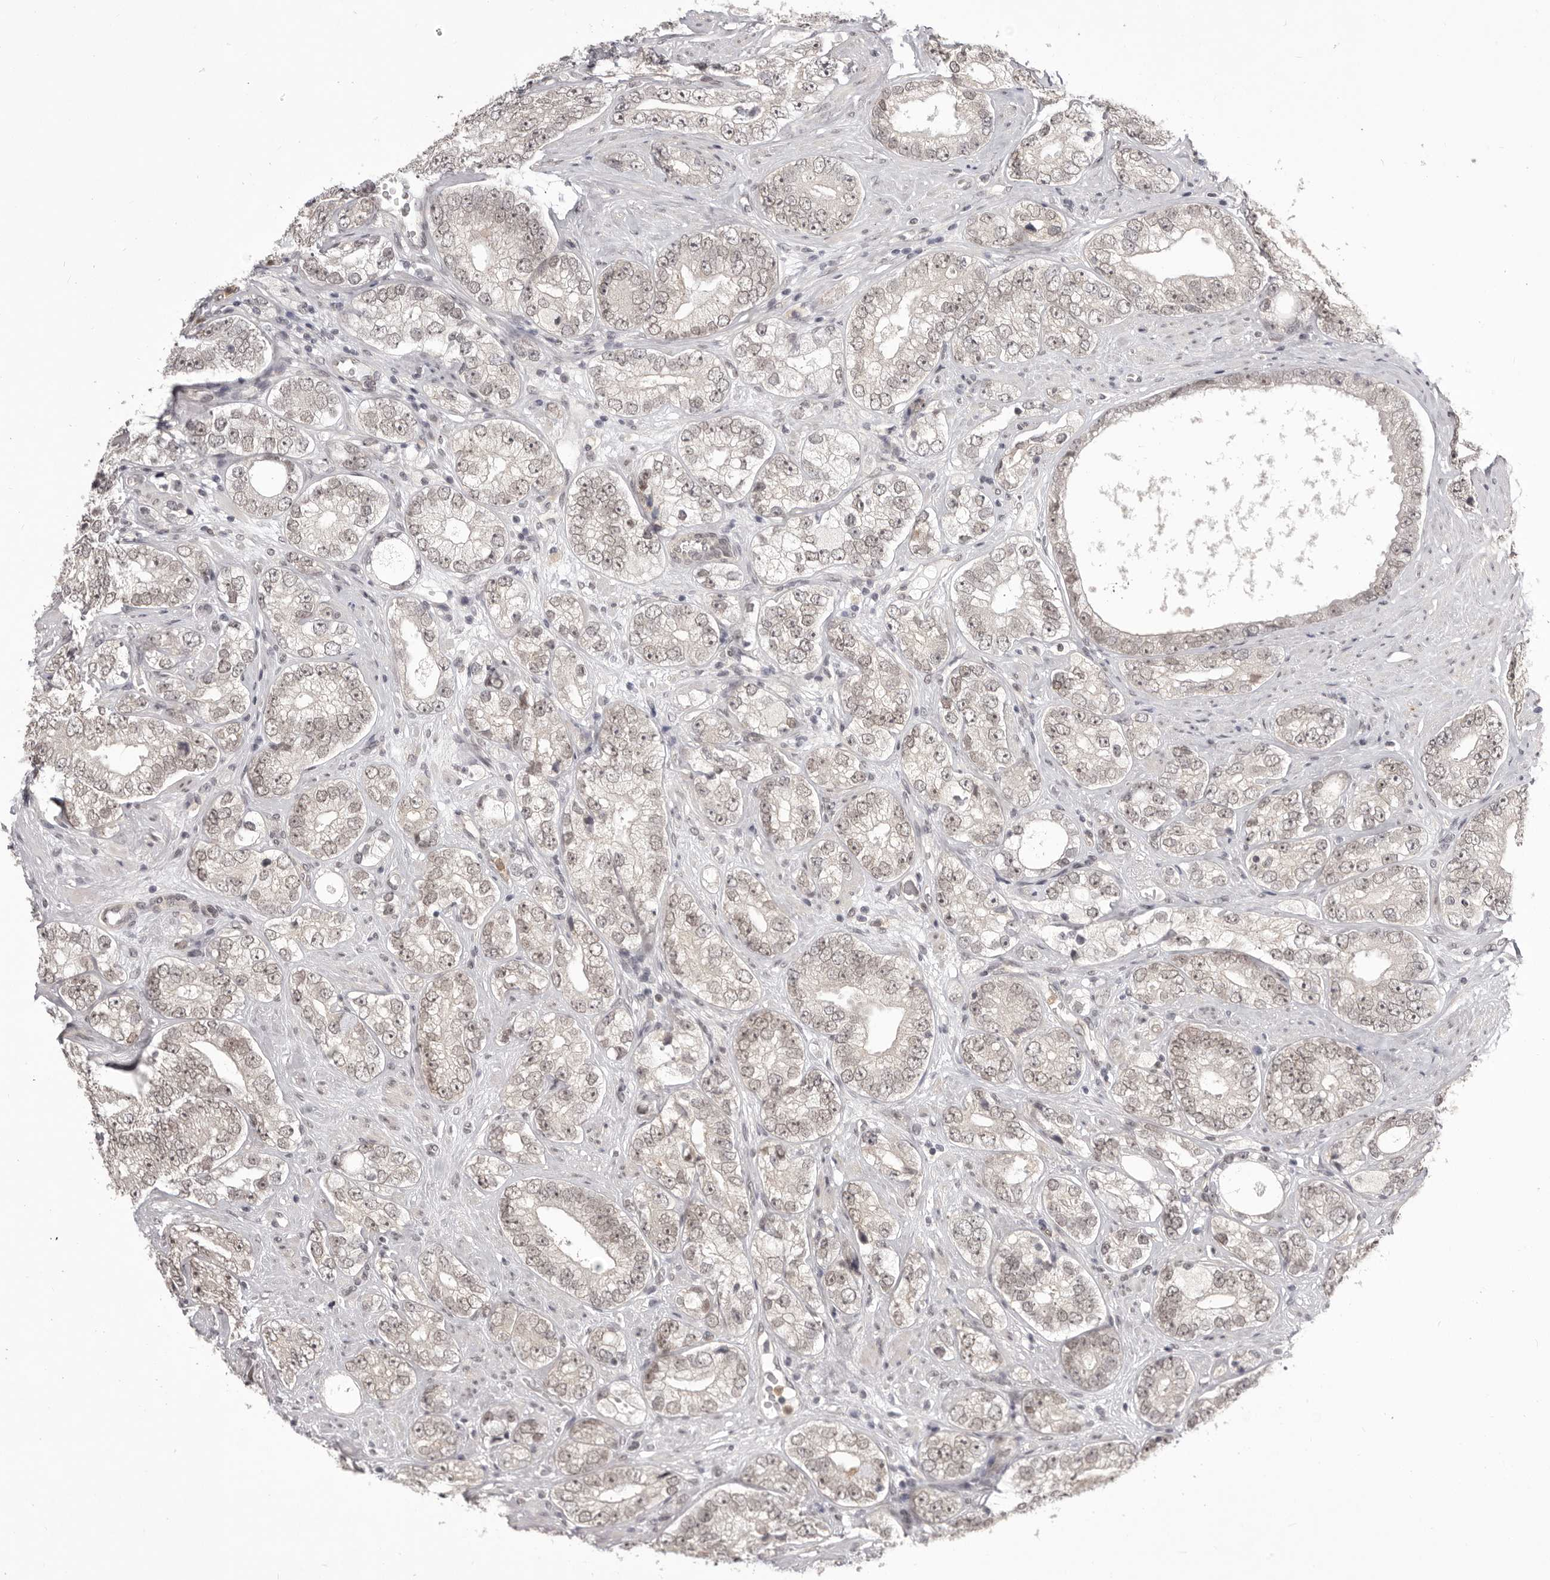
{"staining": {"intensity": "weak", "quantity": "<25%", "location": "nuclear"}, "tissue": "prostate cancer", "cell_type": "Tumor cells", "image_type": "cancer", "snomed": [{"axis": "morphology", "description": "Adenocarcinoma, High grade"}, {"axis": "topography", "description": "Prostate"}], "caption": "Adenocarcinoma (high-grade) (prostate) was stained to show a protein in brown. There is no significant positivity in tumor cells.", "gene": "RNF2", "patient": {"sex": "male", "age": 56}}